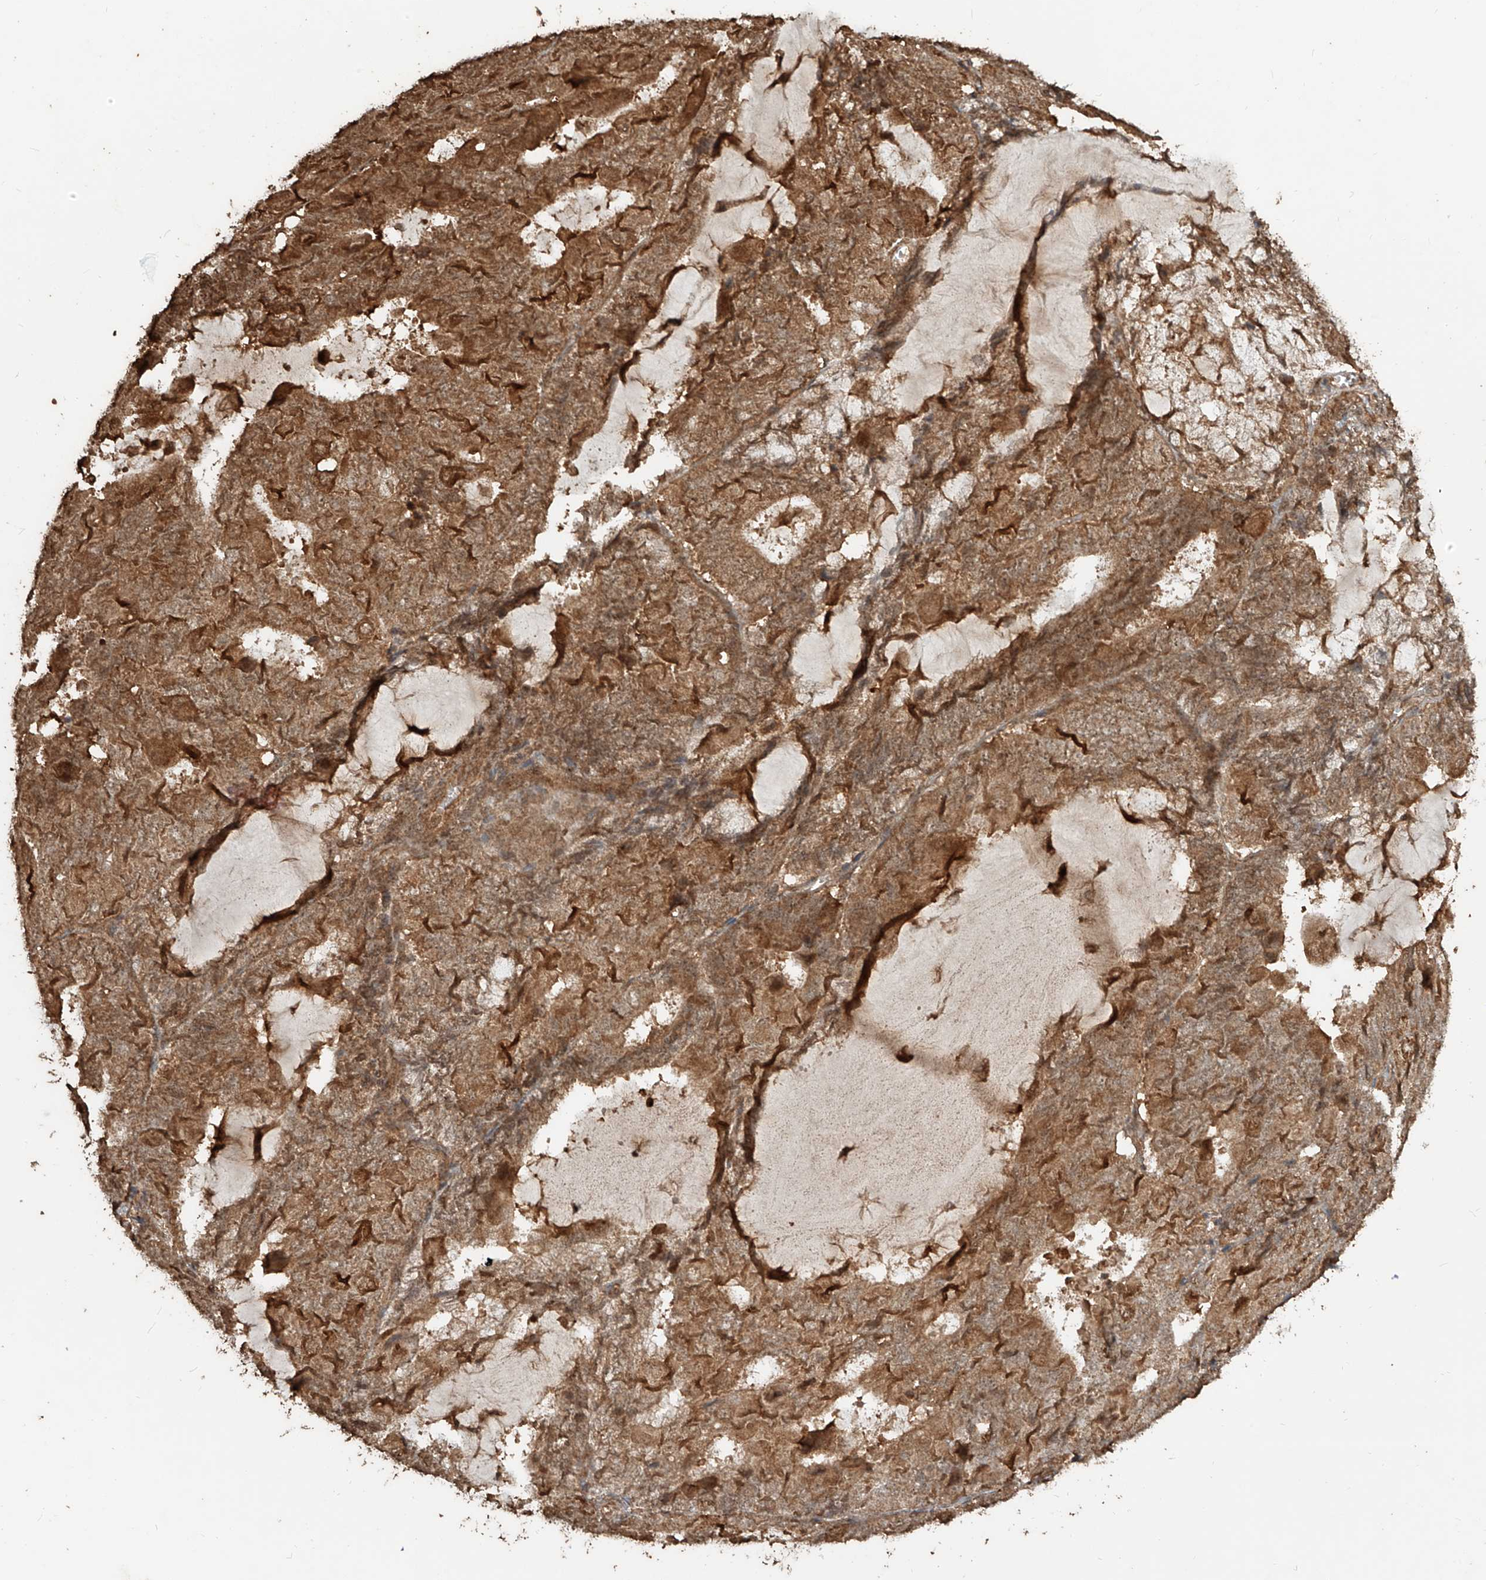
{"staining": {"intensity": "moderate", "quantity": ">75%", "location": "cytoplasmic/membranous,nuclear"}, "tissue": "endometrial cancer", "cell_type": "Tumor cells", "image_type": "cancer", "snomed": [{"axis": "morphology", "description": "Adenocarcinoma, NOS"}, {"axis": "topography", "description": "Endometrium"}], "caption": "Brown immunohistochemical staining in endometrial adenocarcinoma displays moderate cytoplasmic/membranous and nuclear expression in about >75% of tumor cells.", "gene": "ZNF660", "patient": {"sex": "female", "age": 81}}